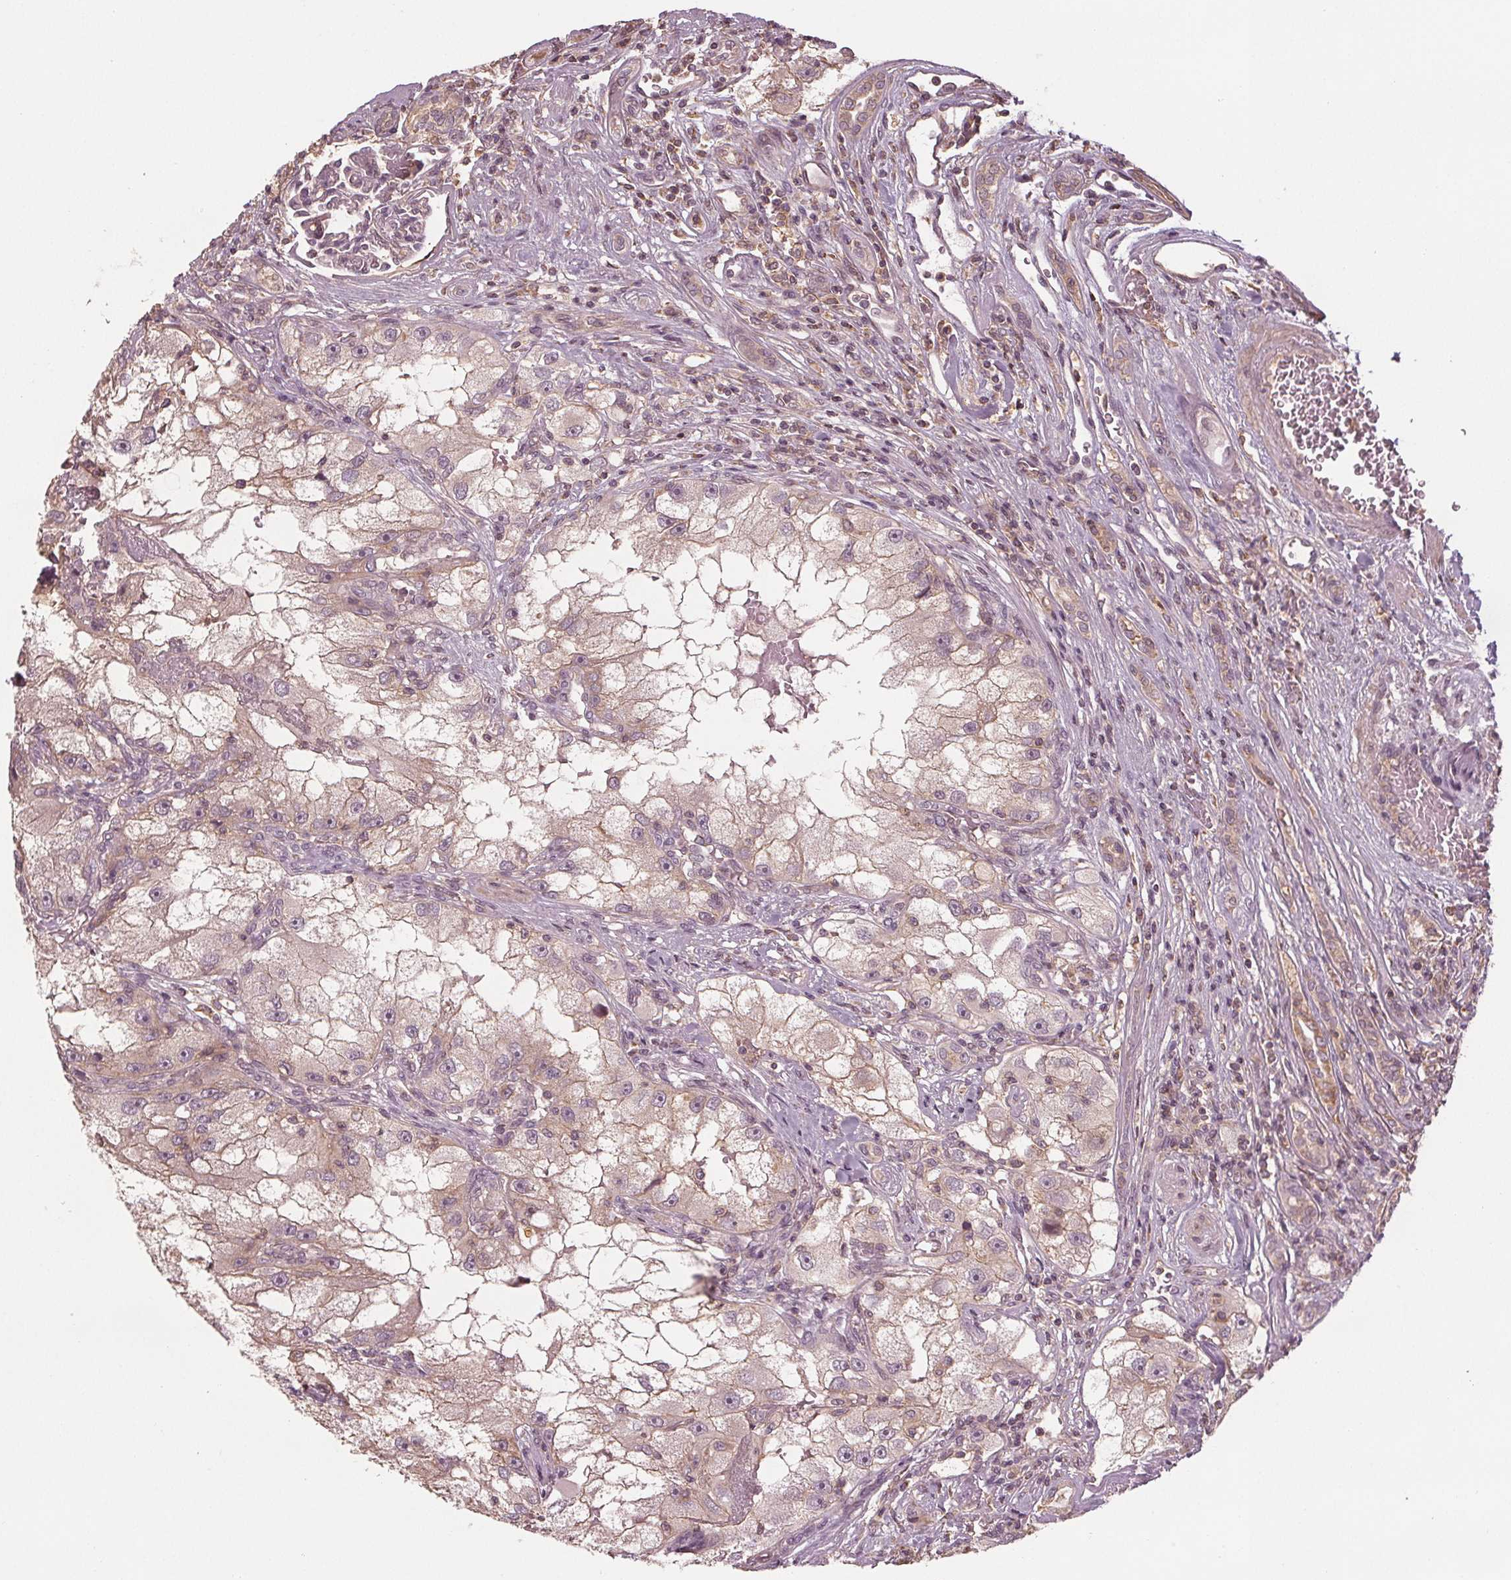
{"staining": {"intensity": "weak", "quantity": "25%-75%", "location": "cytoplasmic/membranous"}, "tissue": "renal cancer", "cell_type": "Tumor cells", "image_type": "cancer", "snomed": [{"axis": "morphology", "description": "Adenocarcinoma, NOS"}, {"axis": "topography", "description": "Kidney"}], "caption": "IHC of renal adenocarcinoma shows low levels of weak cytoplasmic/membranous positivity in about 25%-75% of tumor cells. (Brightfield microscopy of DAB IHC at high magnification).", "gene": "GNB2", "patient": {"sex": "male", "age": 63}}